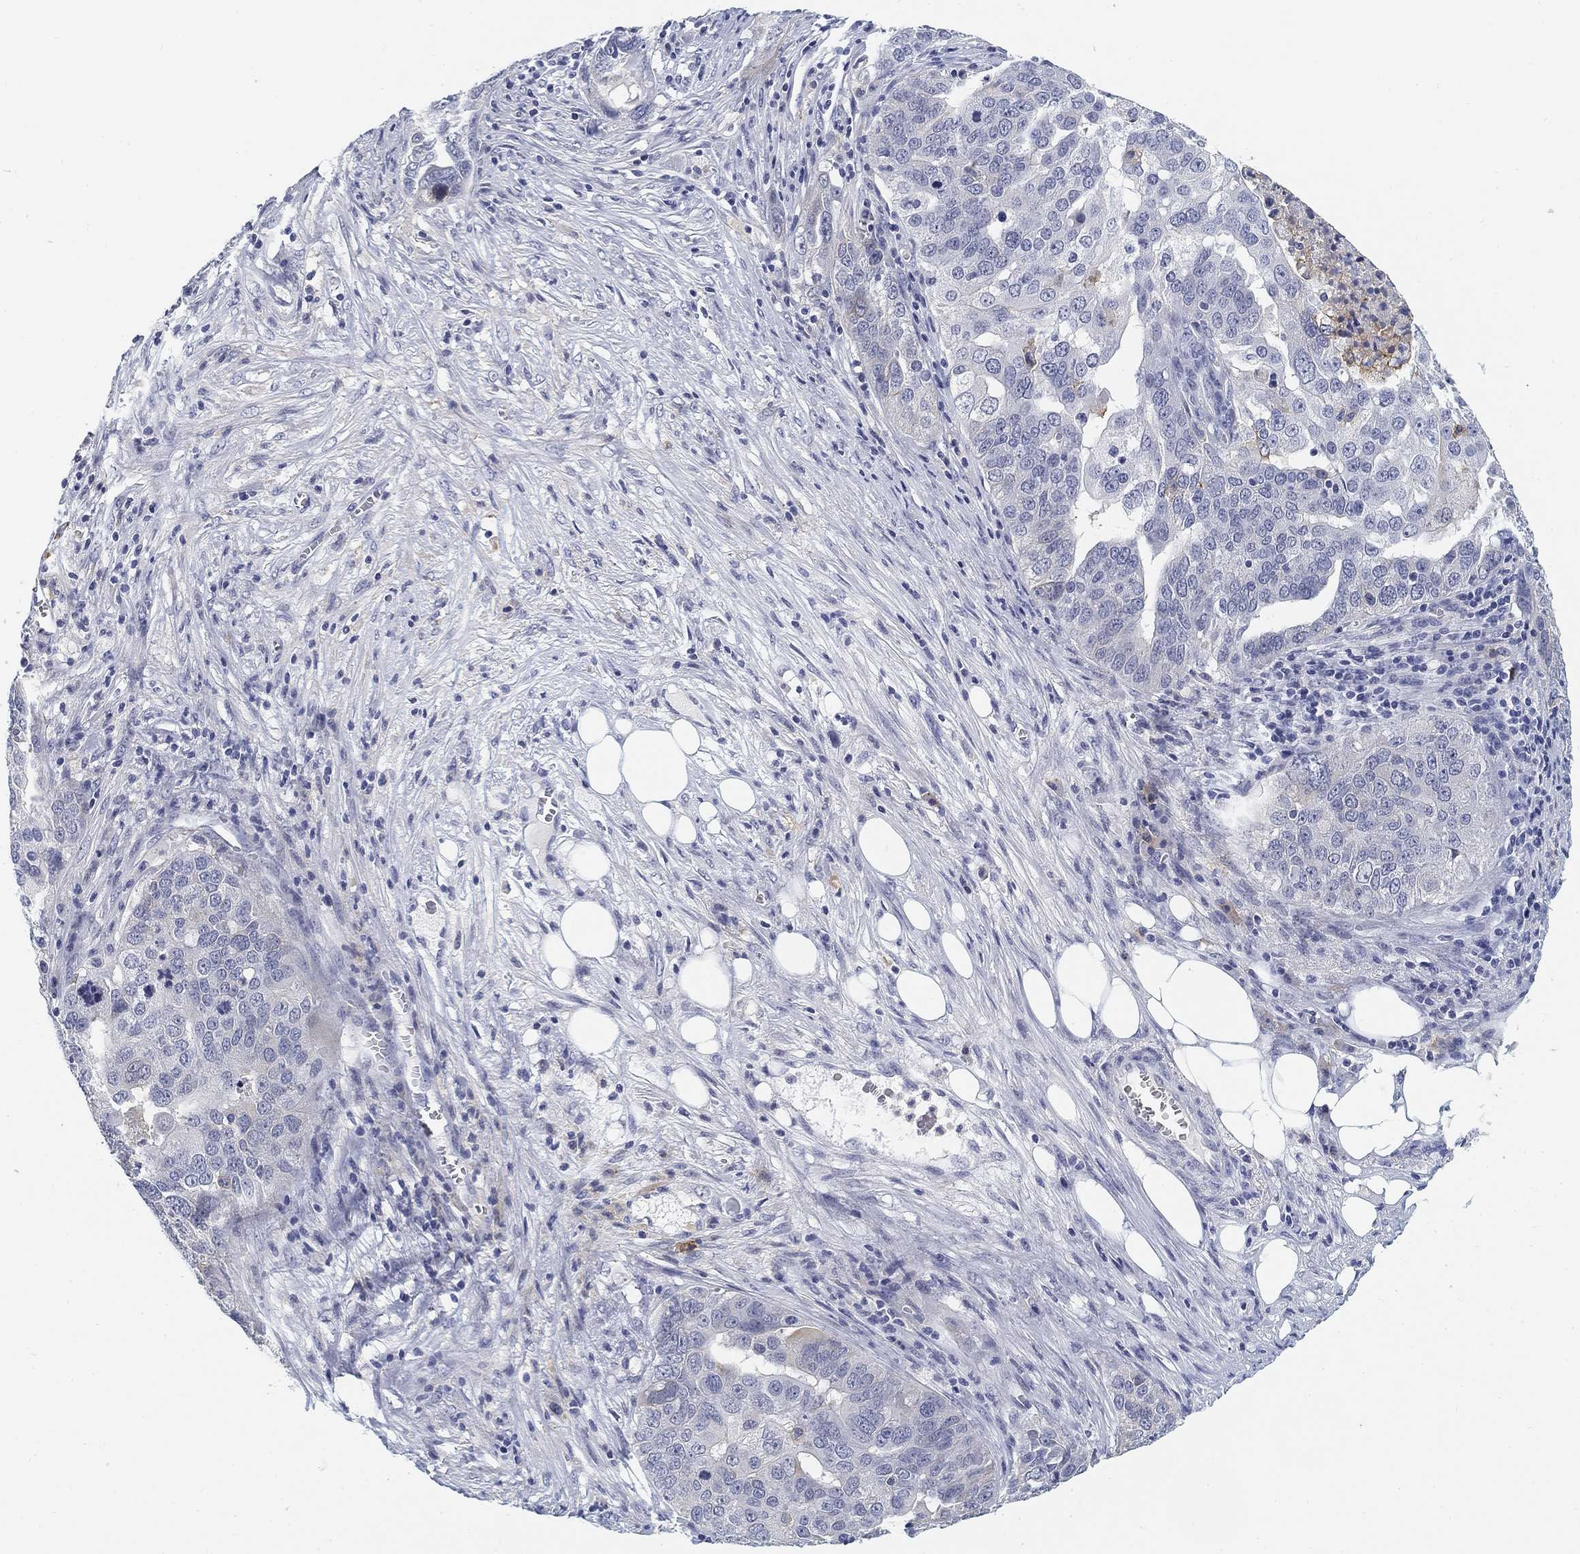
{"staining": {"intensity": "negative", "quantity": "none", "location": "none"}, "tissue": "ovarian cancer", "cell_type": "Tumor cells", "image_type": "cancer", "snomed": [{"axis": "morphology", "description": "Carcinoma, endometroid"}, {"axis": "topography", "description": "Soft tissue"}, {"axis": "topography", "description": "Ovary"}], "caption": "Photomicrograph shows no protein staining in tumor cells of endometroid carcinoma (ovarian) tissue. (Stains: DAB immunohistochemistry (IHC) with hematoxylin counter stain, Microscopy: brightfield microscopy at high magnification).", "gene": "SLC2A5", "patient": {"sex": "female", "age": 52}}